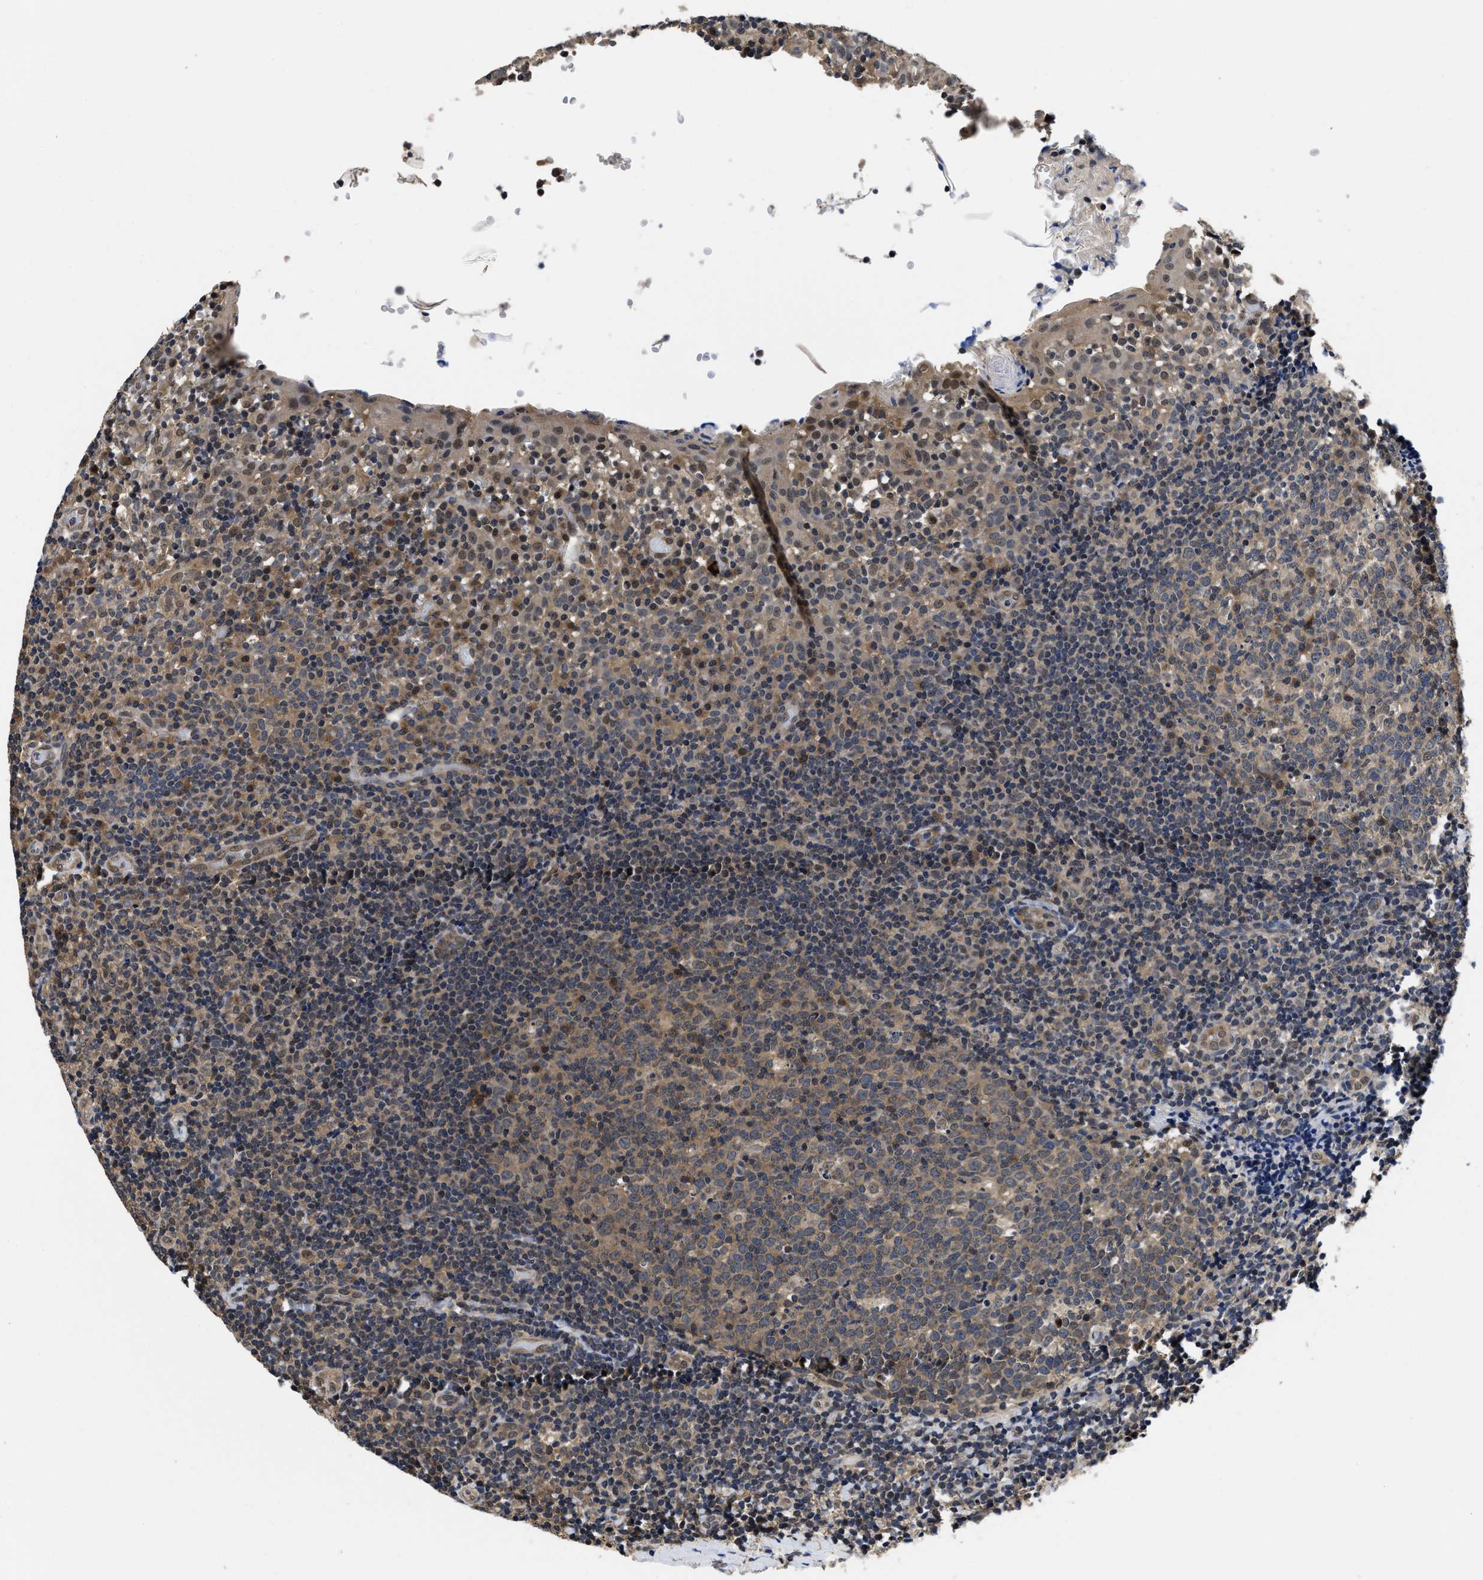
{"staining": {"intensity": "weak", "quantity": ">75%", "location": "cytoplasmic/membranous"}, "tissue": "tonsil", "cell_type": "Germinal center cells", "image_type": "normal", "snomed": [{"axis": "morphology", "description": "Normal tissue, NOS"}, {"axis": "topography", "description": "Tonsil"}], "caption": "Protein expression analysis of benign tonsil reveals weak cytoplasmic/membranous positivity in approximately >75% of germinal center cells. (Brightfield microscopy of DAB IHC at high magnification).", "gene": "MCOLN2", "patient": {"sex": "female", "age": 19}}